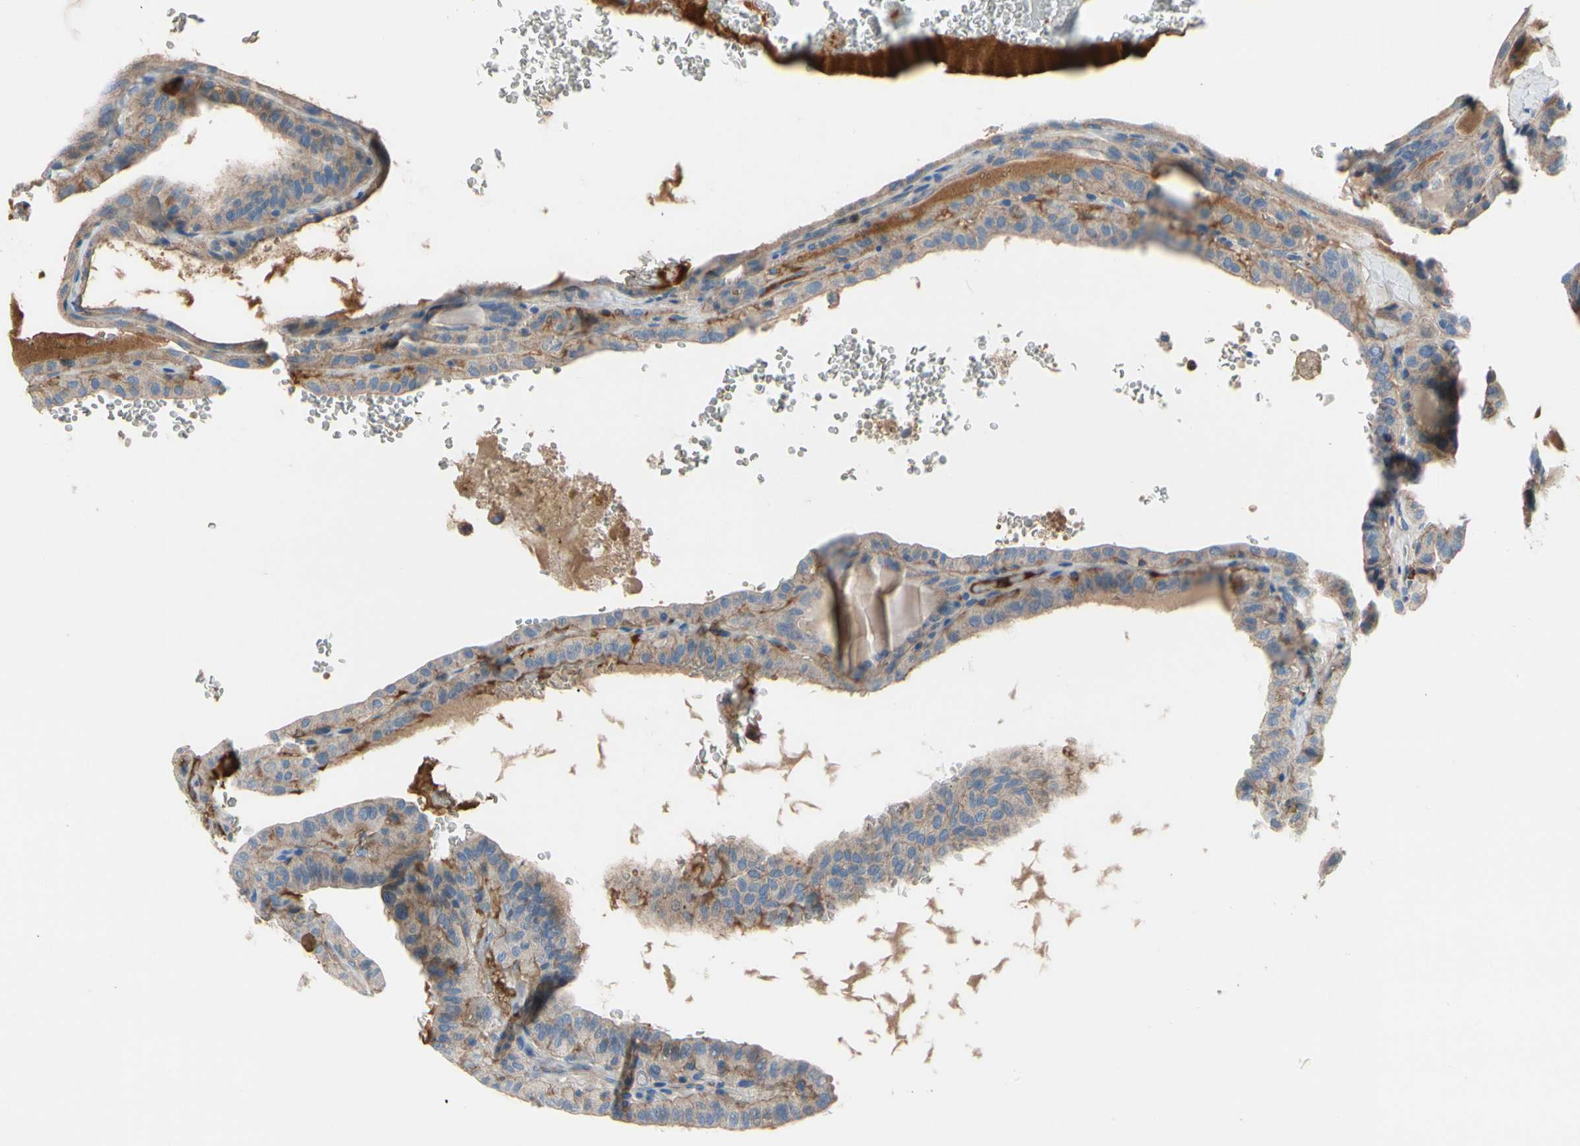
{"staining": {"intensity": "moderate", "quantity": "25%-75%", "location": "cytoplasmic/membranous"}, "tissue": "thyroid cancer", "cell_type": "Tumor cells", "image_type": "cancer", "snomed": [{"axis": "morphology", "description": "Papillary adenocarcinoma, NOS"}, {"axis": "topography", "description": "Thyroid gland"}], "caption": "Protein expression analysis of thyroid cancer (papillary adenocarcinoma) displays moderate cytoplasmic/membranous staining in approximately 25%-75% of tumor cells.", "gene": "HJURP", "patient": {"sex": "male", "age": 77}}